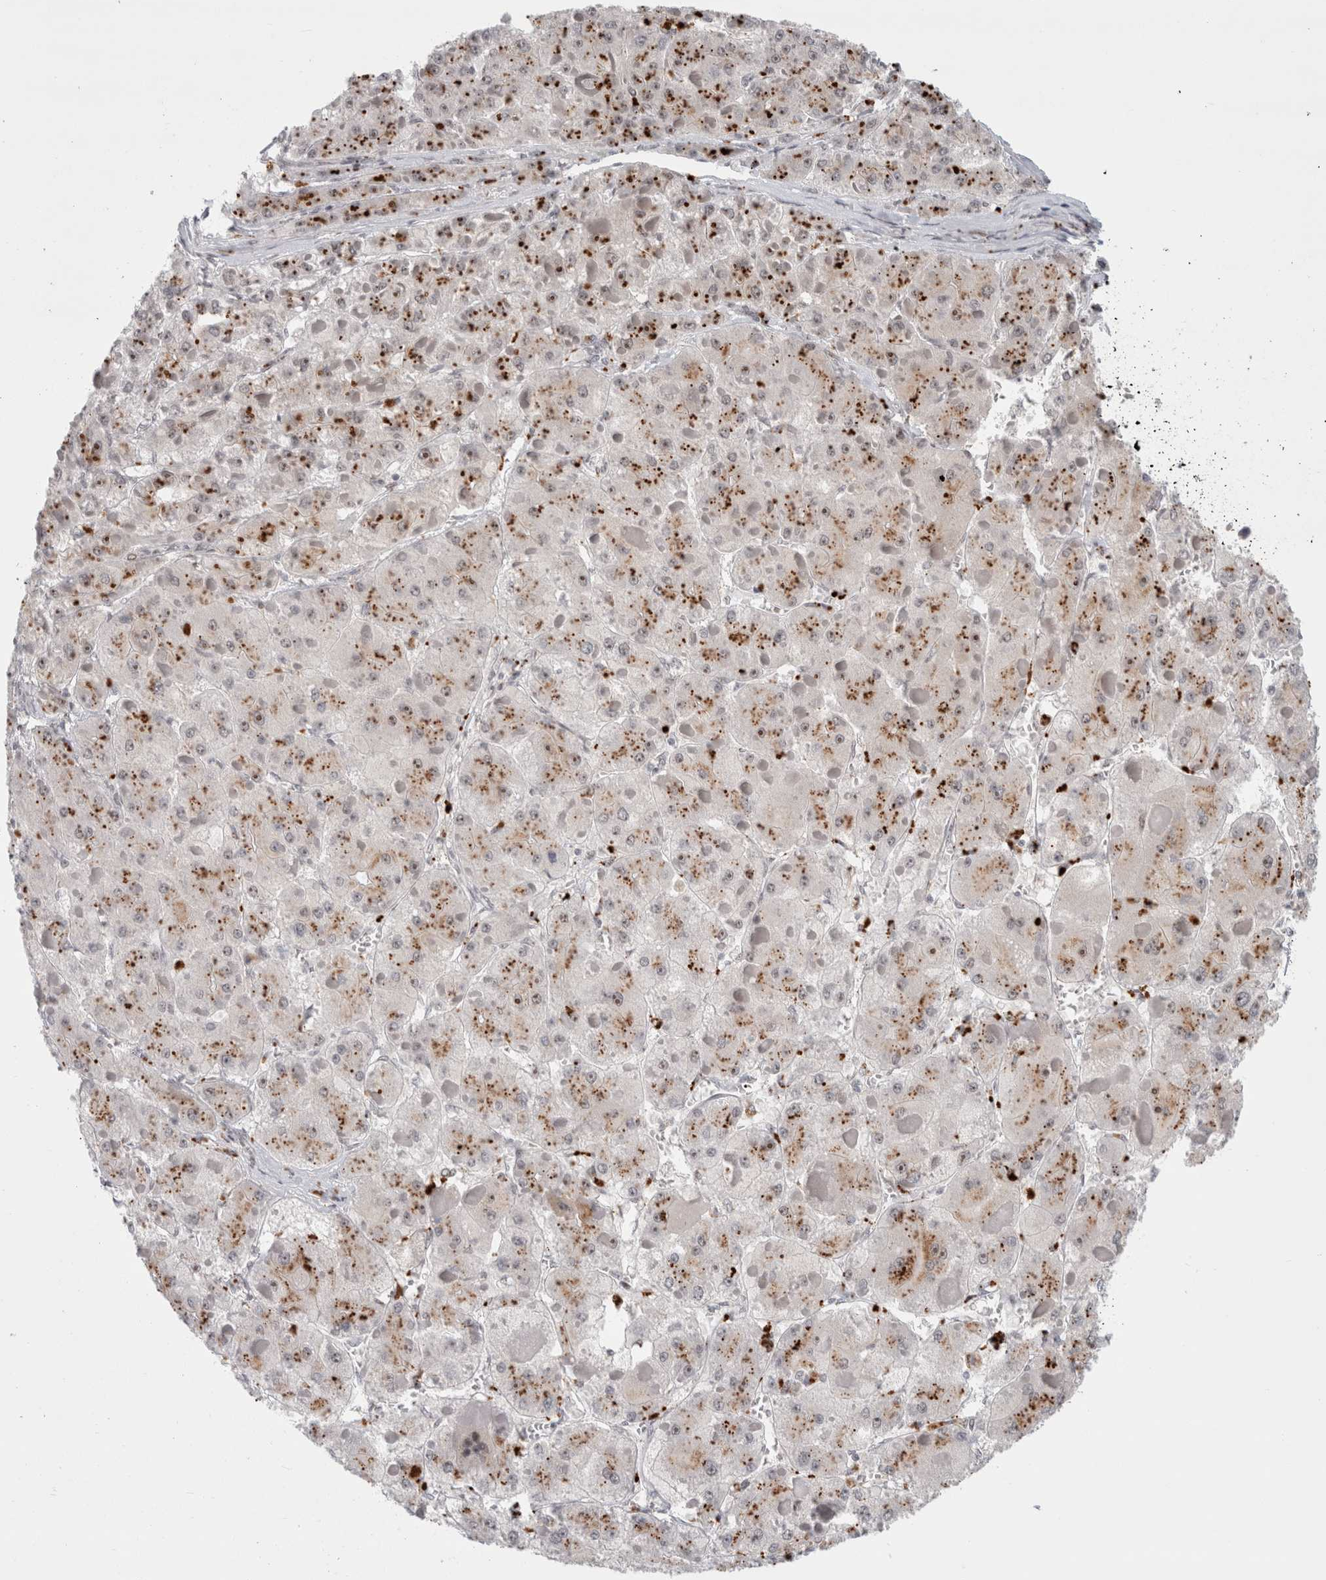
{"staining": {"intensity": "moderate", "quantity": ">75%", "location": "cytoplasmic/membranous"}, "tissue": "liver cancer", "cell_type": "Tumor cells", "image_type": "cancer", "snomed": [{"axis": "morphology", "description": "Carcinoma, Hepatocellular, NOS"}, {"axis": "topography", "description": "Liver"}], "caption": "Liver hepatocellular carcinoma tissue displays moderate cytoplasmic/membranous staining in approximately >75% of tumor cells The protein of interest is stained brown, and the nuclei are stained in blue (DAB IHC with brightfield microscopy, high magnification).", "gene": "SENP6", "patient": {"sex": "female", "age": 73}}